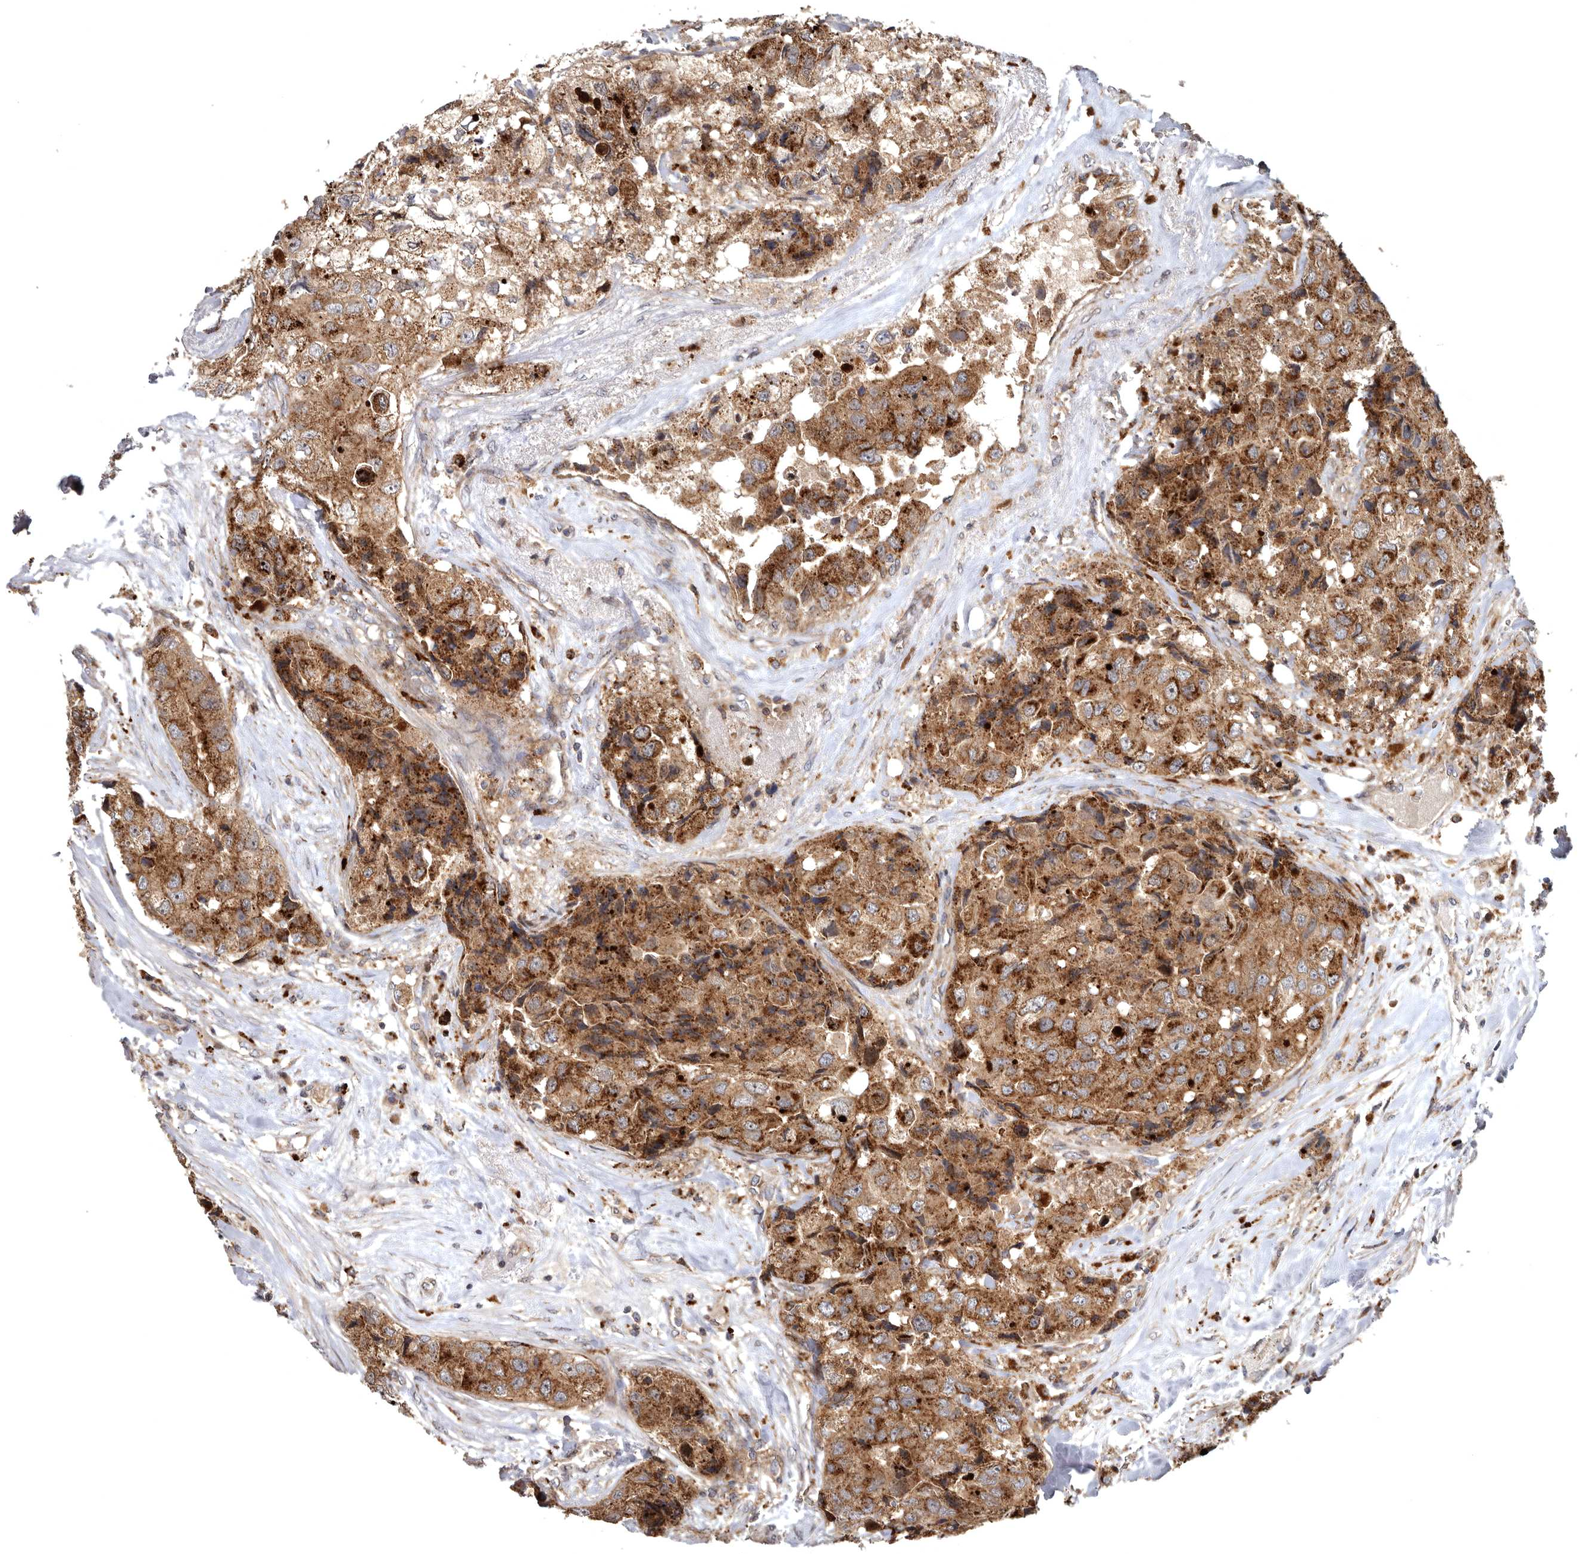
{"staining": {"intensity": "moderate", "quantity": ">75%", "location": "cytoplasmic/membranous"}, "tissue": "breast cancer", "cell_type": "Tumor cells", "image_type": "cancer", "snomed": [{"axis": "morphology", "description": "Duct carcinoma"}, {"axis": "topography", "description": "Breast"}], "caption": "IHC (DAB) staining of invasive ductal carcinoma (breast) displays moderate cytoplasmic/membranous protein expression in approximately >75% of tumor cells.", "gene": "FGFR4", "patient": {"sex": "female", "age": 62}}